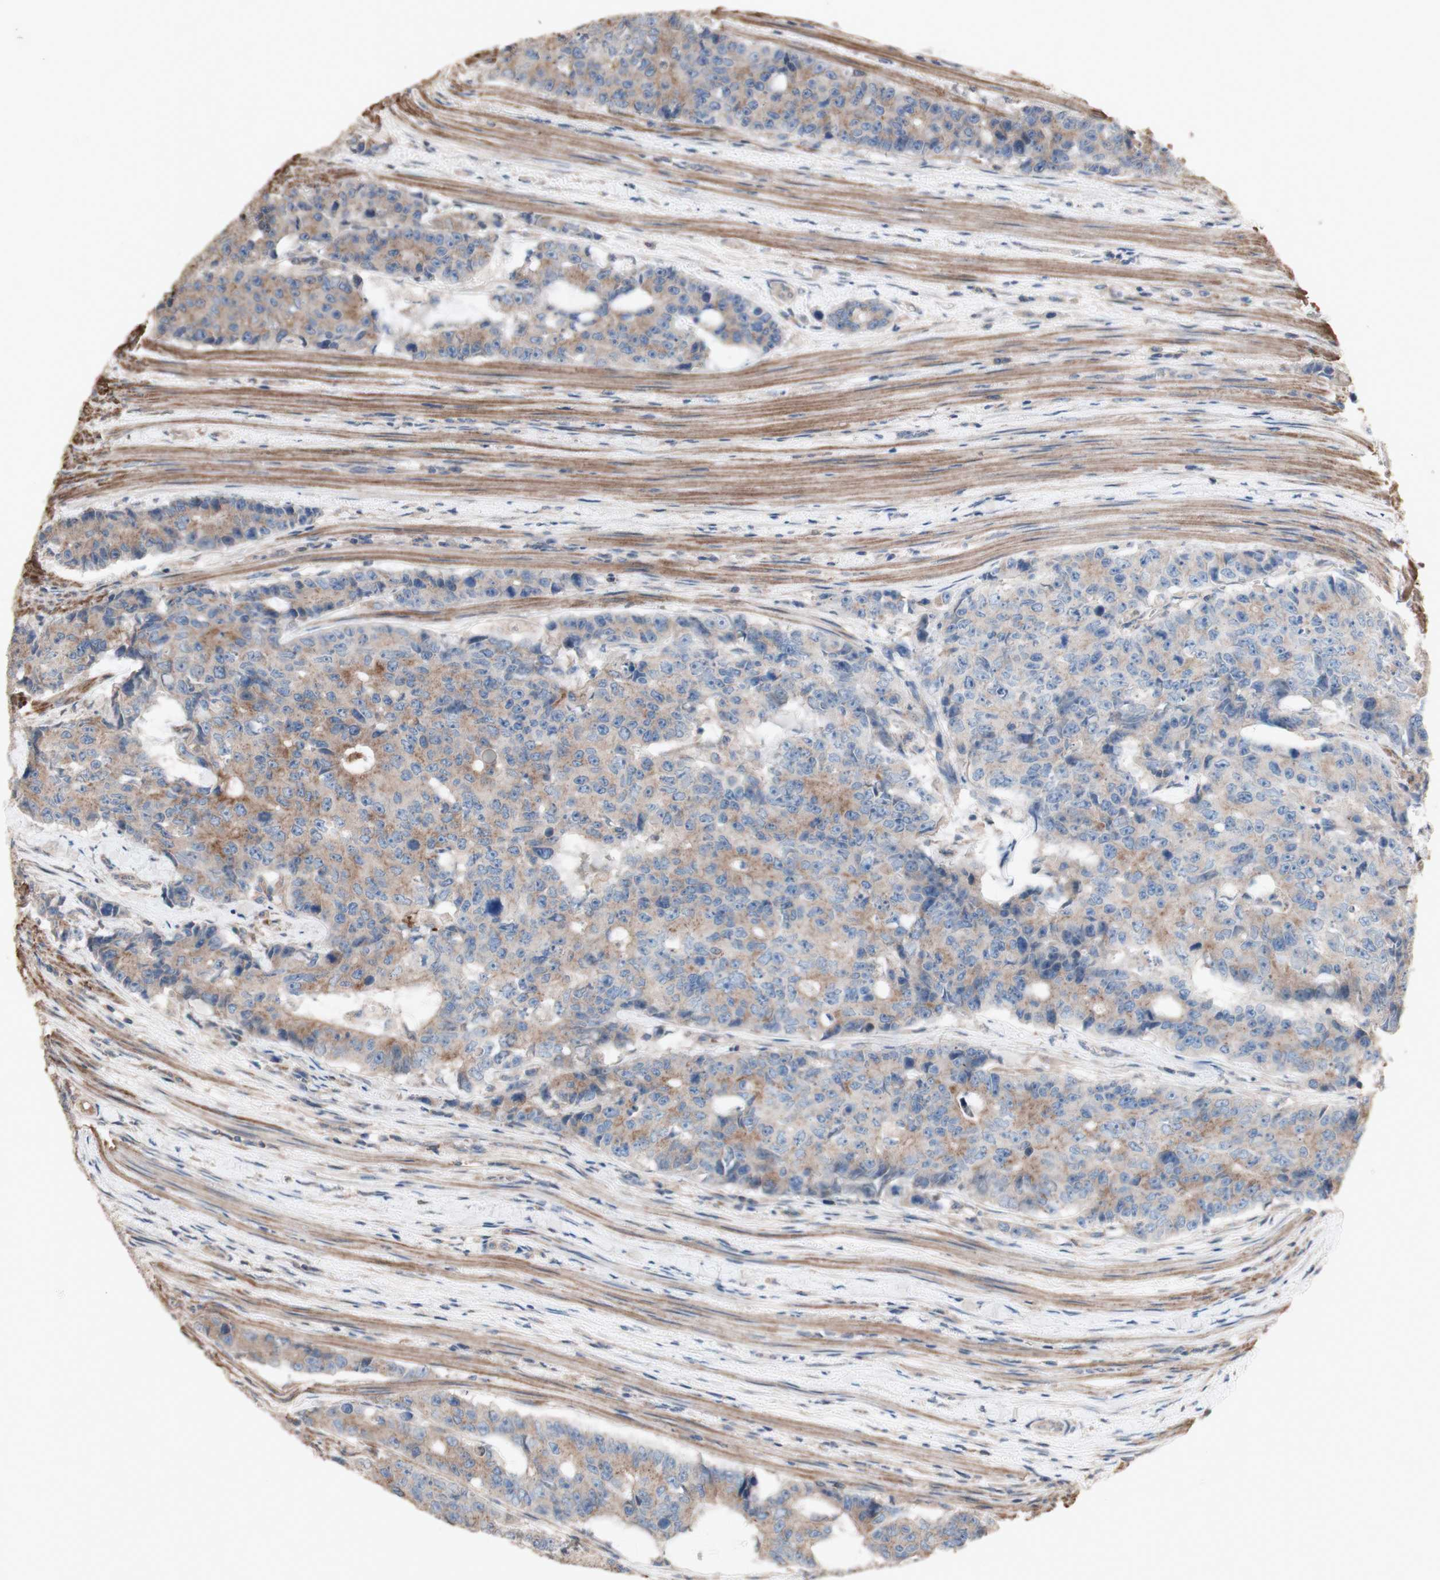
{"staining": {"intensity": "weak", "quantity": ">75%", "location": "cytoplasmic/membranous"}, "tissue": "colorectal cancer", "cell_type": "Tumor cells", "image_type": "cancer", "snomed": [{"axis": "morphology", "description": "Adenocarcinoma, NOS"}, {"axis": "topography", "description": "Colon"}], "caption": "Colorectal cancer was stained to show a protein in brown. There is low levels of weak cytoplasmic/membranous expression in approximately >75% of tumor cells. (DAB (3,3'-diaminobenzidine) IHC with brightfield microscopy, high magnification).", "gene": "COPB1", "patient": {"sex": "female", "age": 86}}